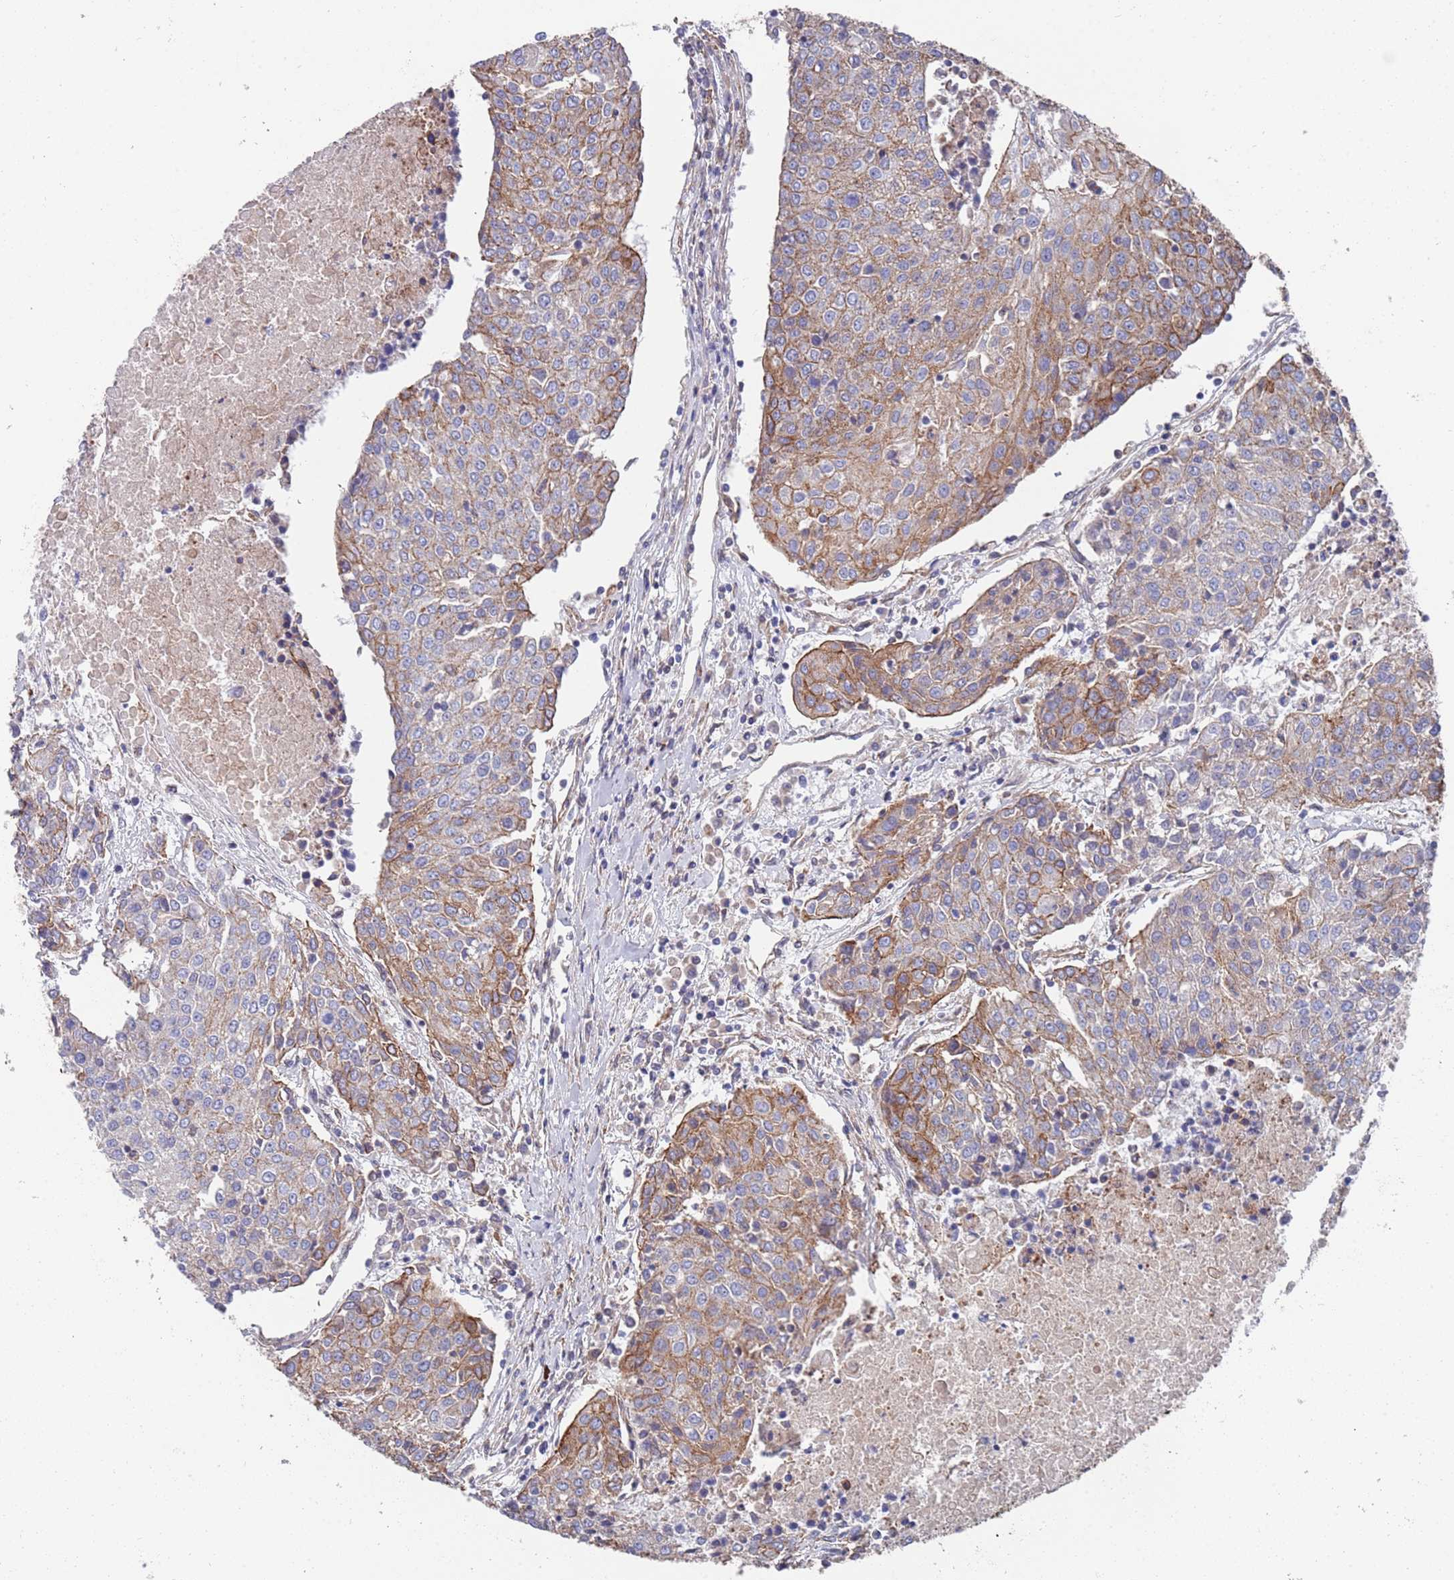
{"staining": {"intensity": "moderate", "quantity": "<25%", "location": "cytoplasmic/membranous"}, "tissue": "urothelial cancer", "cell_type": "Tumor cells", "image_type": "cancer", "snomed": [{"axis": "morphology", "description": "Urothelial carcinoma, High grade"}, {"axis": "topography", "description": "Urinary bladder"}], "caption": "Tumor cells demonstrate low levels of moderate cytoplasmic/membranous staining in about <25% of cells in urothelial cancer.", "gene": "JAKMIP2", "patient": {"sex": "female", "age": 85}}